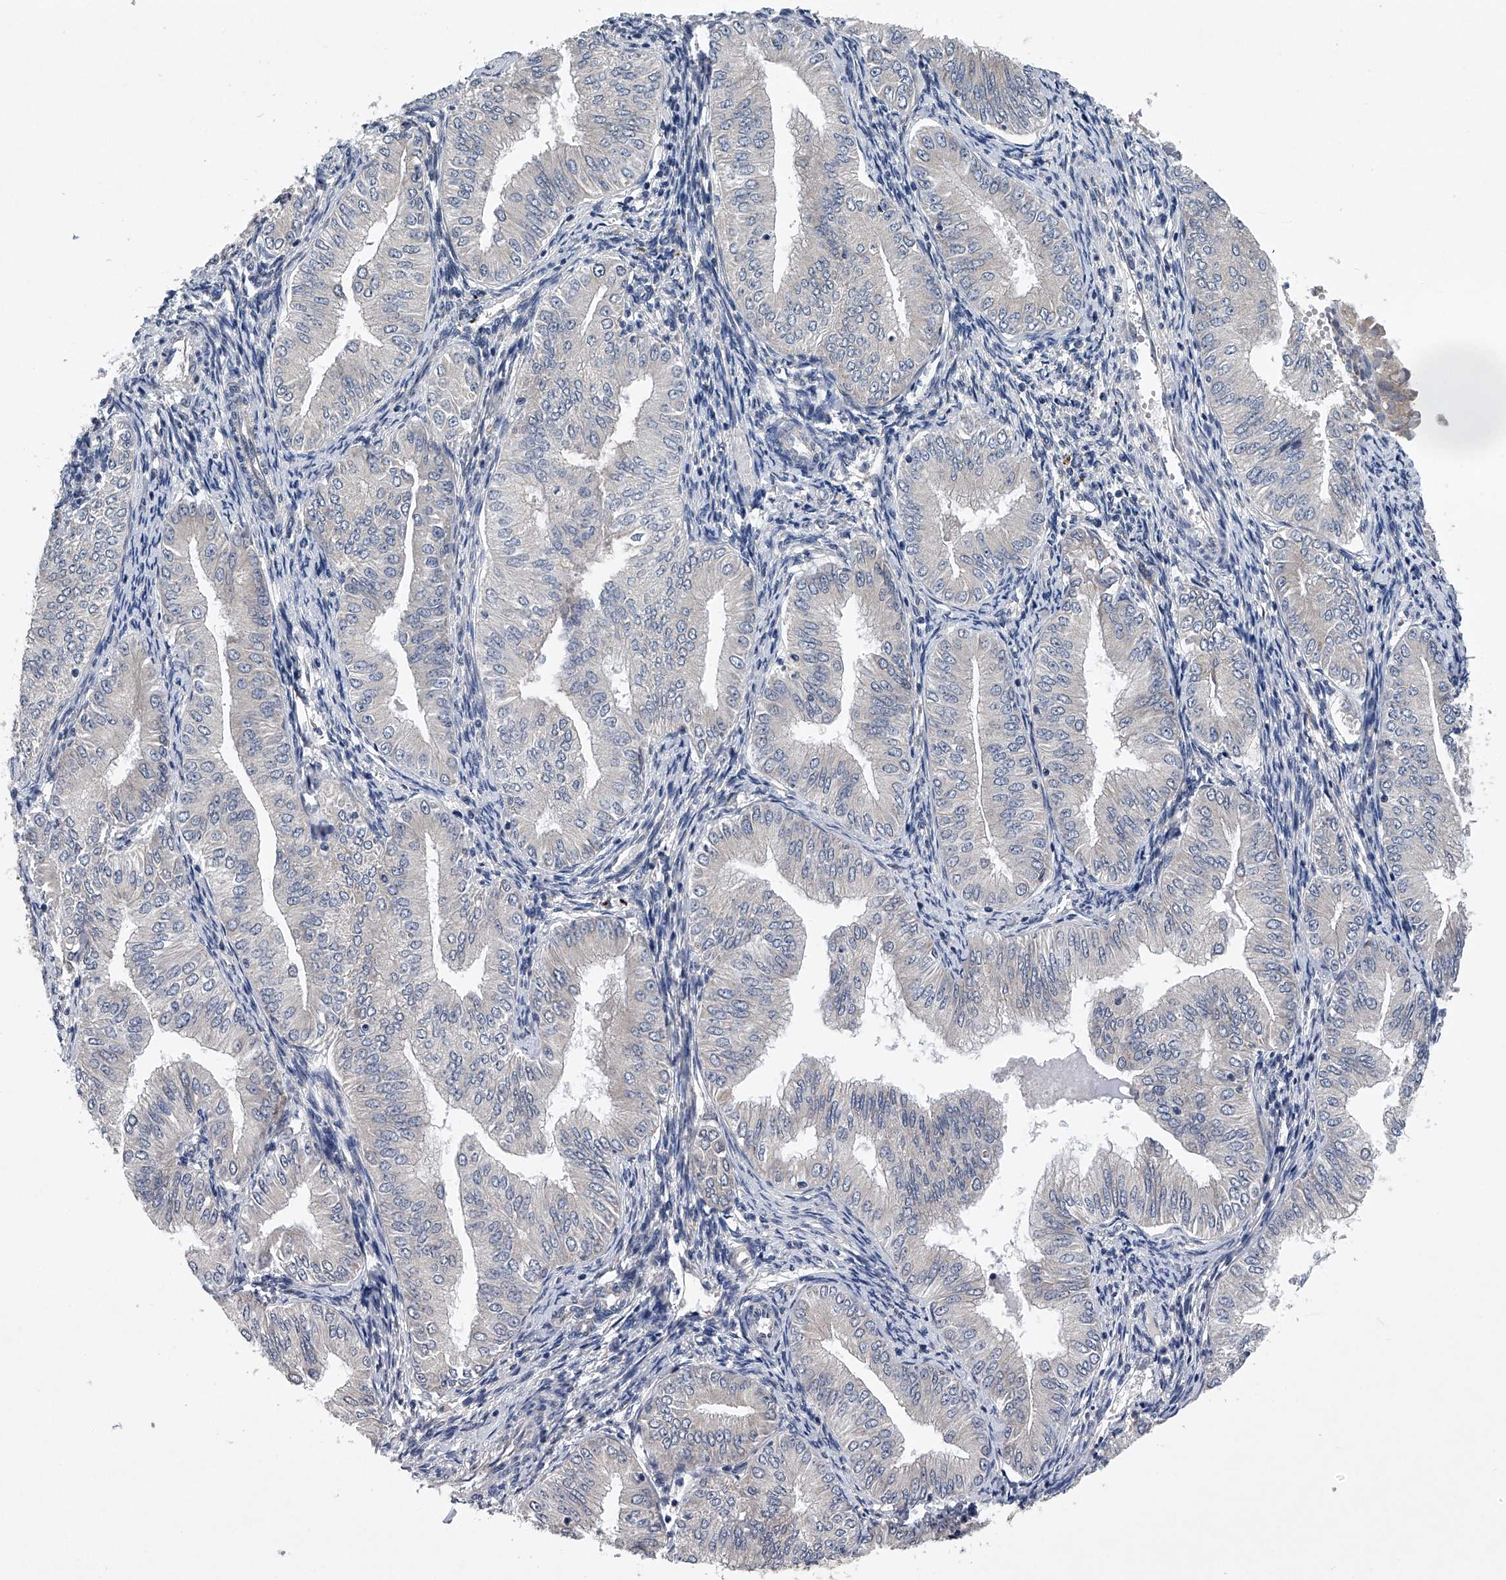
{"staining": {"intensity": "moderate", "quantity": "<25%", "location": "cytoplasmic/membranous"}, "tissue": "endometrial cancer", "cell_type": "Tumor cells", "image_type": "cancer", "snomed": [{"axis": "morphology", "description": "Normal tissue, NOS"}, {"axis": "morphology", "description": "Adenocarcinoma, NOS"}, {"axis": "topography", "description": "Endometrium"}], "caption": "Moderate cytoplasmic/membranous expression for a protein is identified in about <25% of tumor cells of endometrial cancer (adenocarcinoma) using immunohistochemistry (IHC).", "gene": "RNF5", "patient": {"sex": "female", "age": 53}}